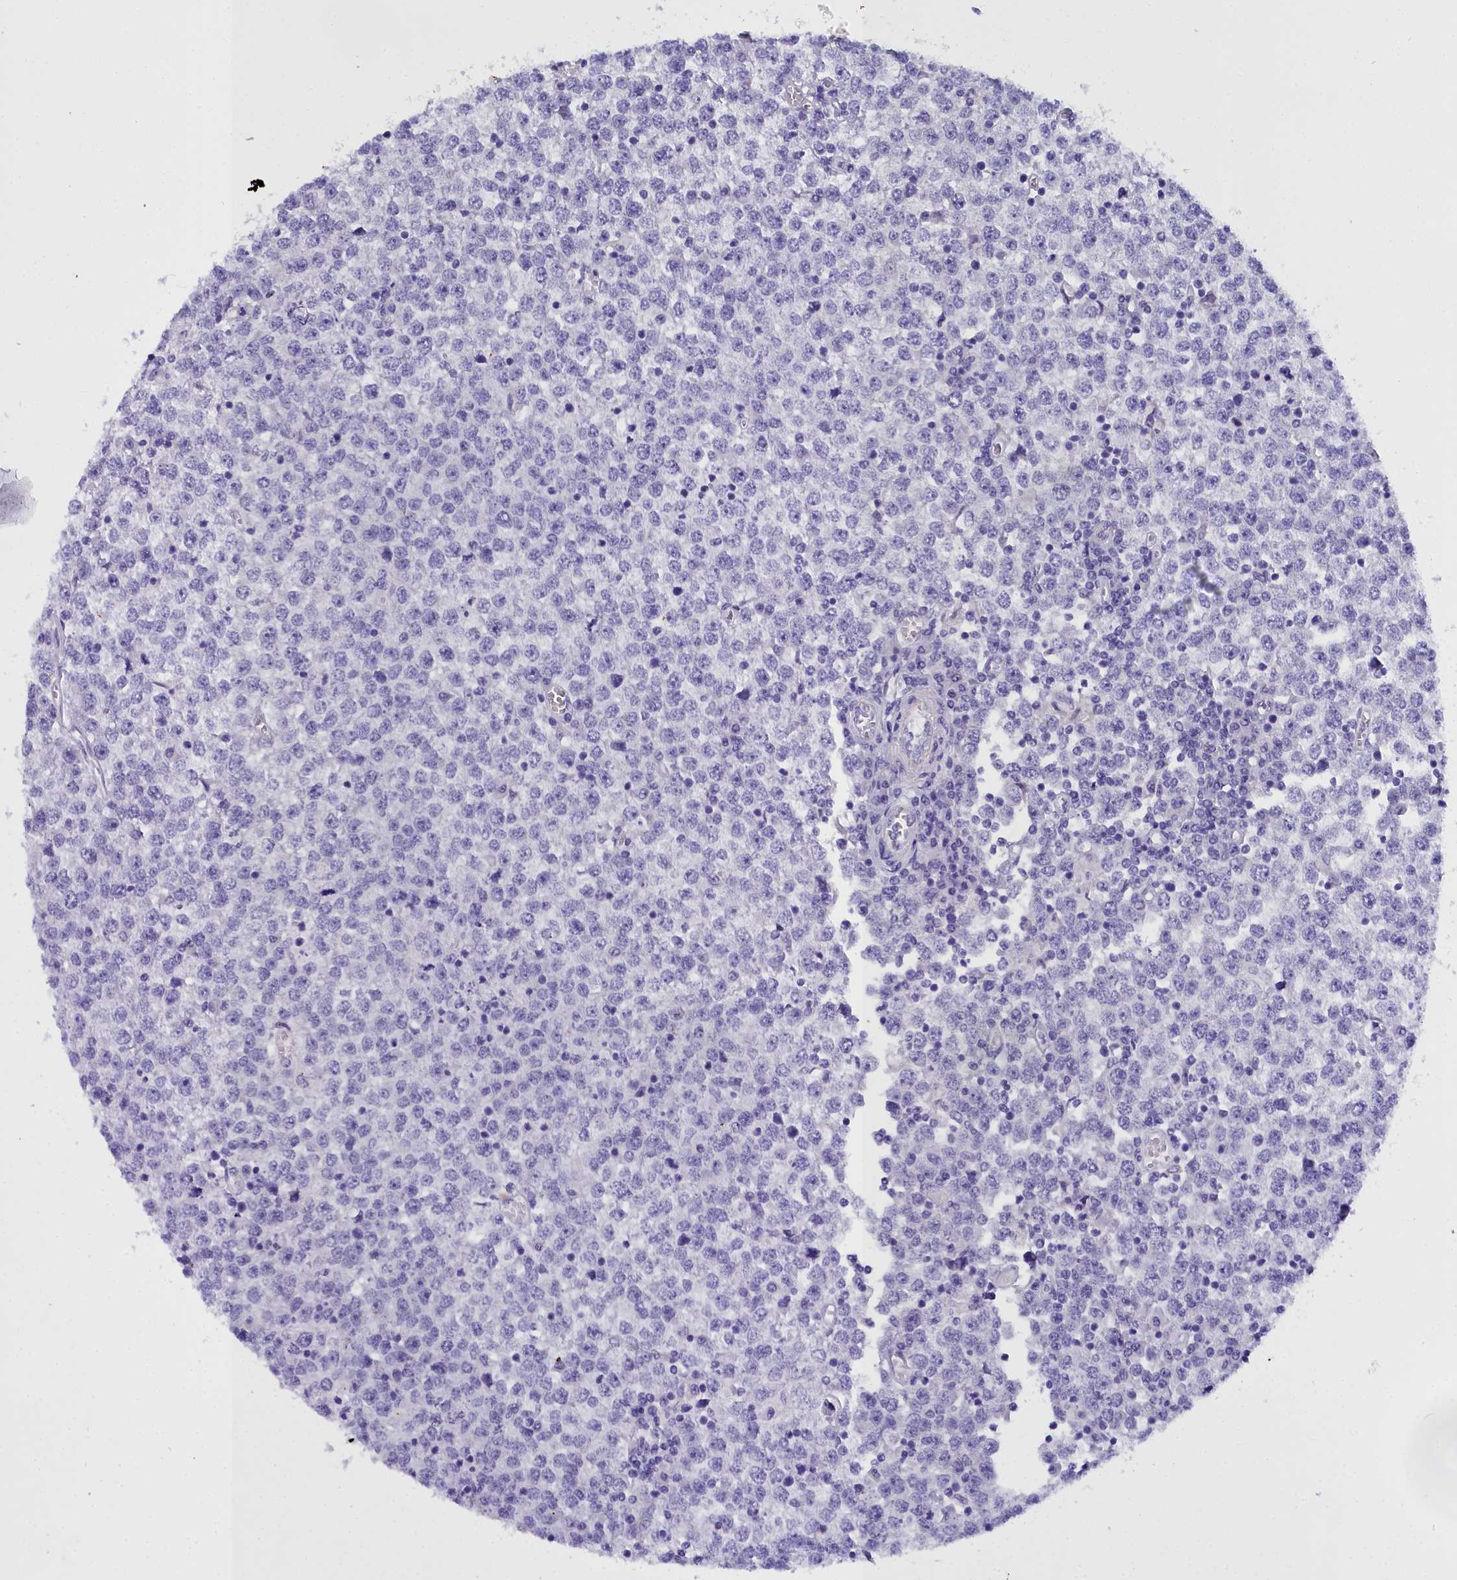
{"staining": {"intensity": "negative", "quantity": "none", "location": "none"}, "tissue": "testis cancer", "cell_type": "Tumor cells", "image_type": "cancer", "snomed": [{"axis": "morphology", "description": "Seminoma, NOS"}, {"axis": "topography", "description": "Testis"}], "caption": "This is a micrograph of IHC staining of testis cancer, which shows no staining in tumor cells. The staining was performed using DAB to visualize the protein expression in brown, while the nuclei were stained in blue with hematoxylin (Magnification: 20x).", "gene": "TIMM22", "patient": {"sex": "male", "age": 65}}